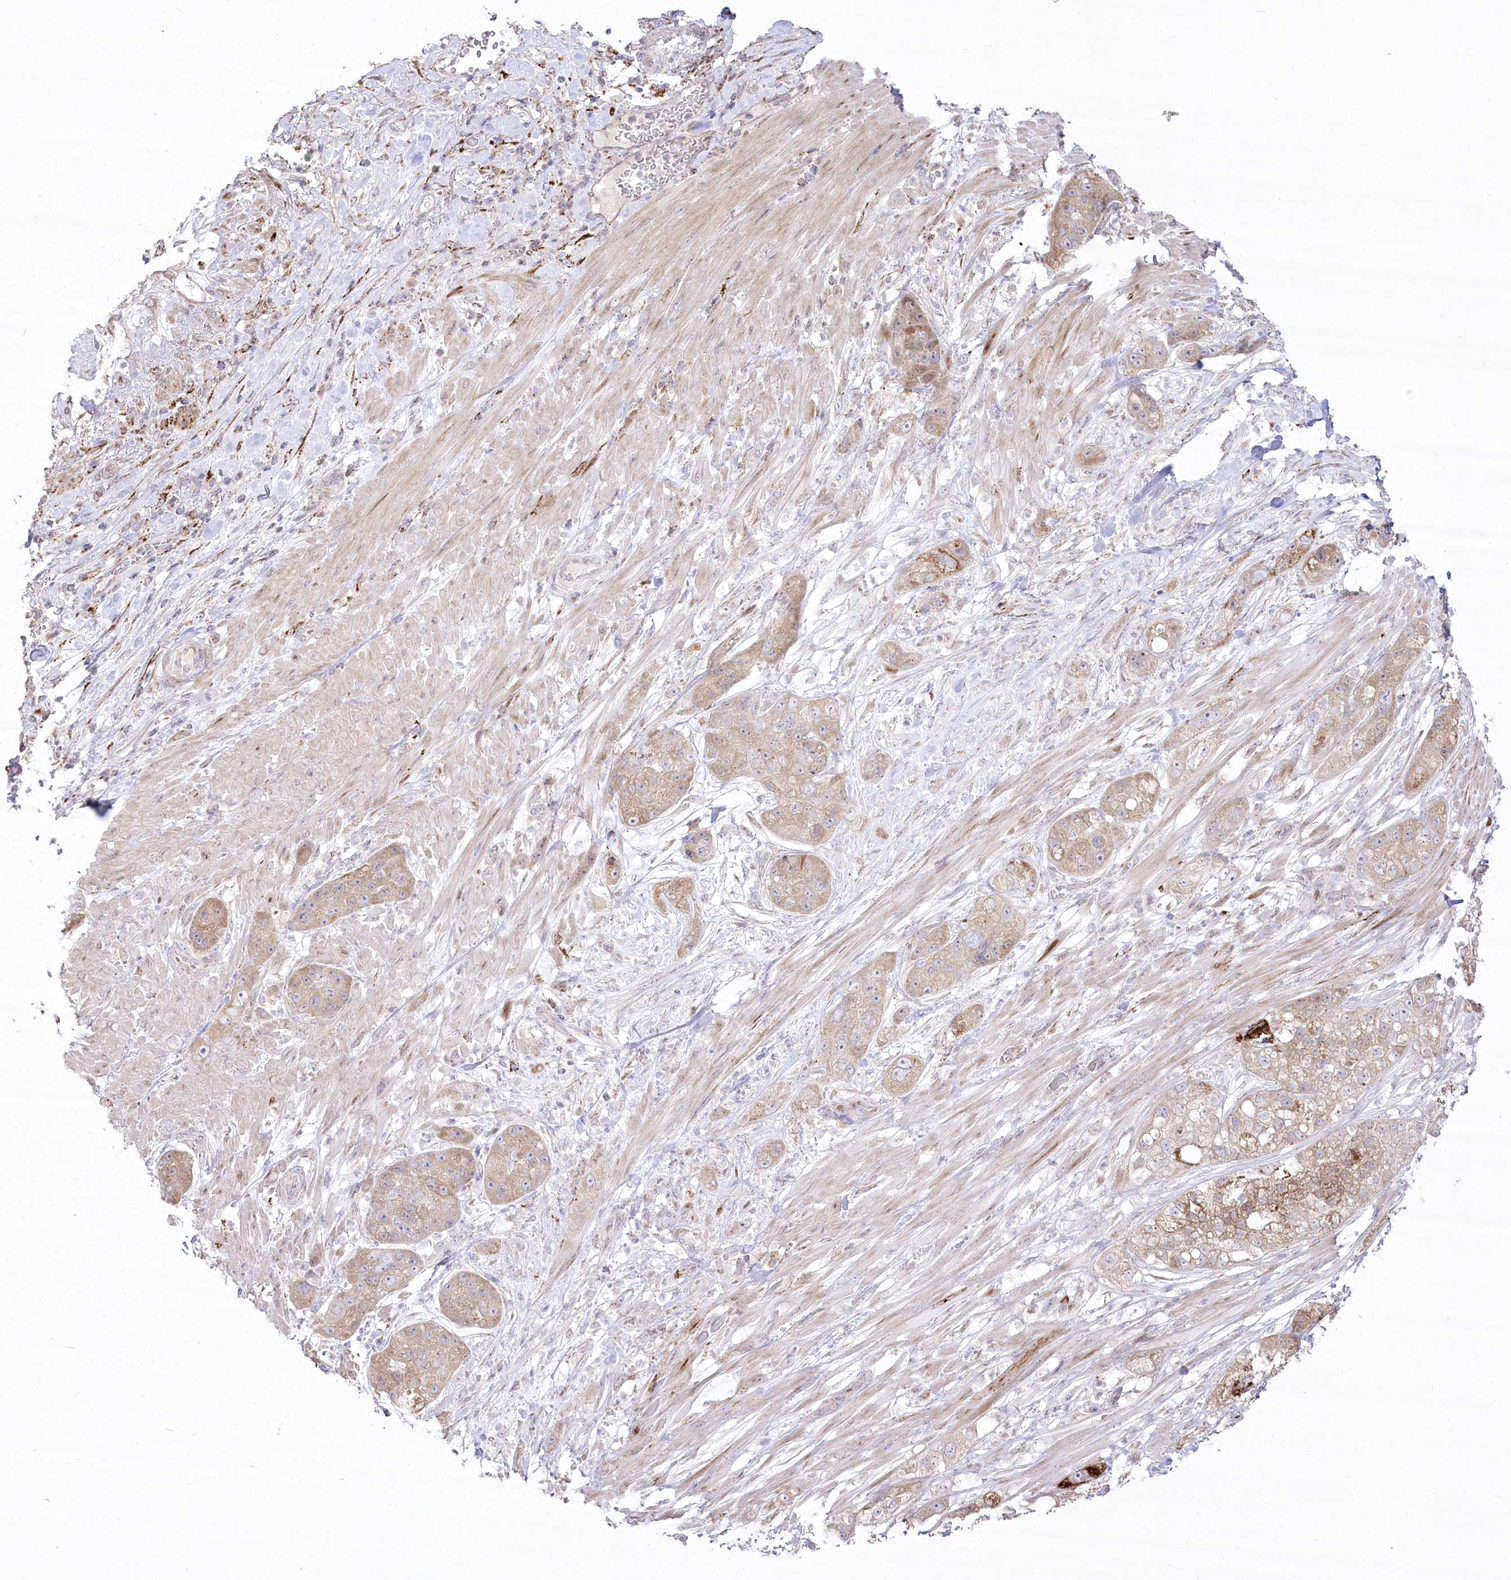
{"staining": {"intensity": "weak", "quantity": ">75%", "location": "cytoplasmic/membranous"}, "tissue": "pancreatic cancer", "cell_type": "Tumor cells", "image_type": "cancer", "snomed": [{"axis": "morphology", "description": "Adenocarcinoma, NOS"}, {"axis": "topography", "description": "Pancreas"}], "caption": "Adenocarcinoma (pancreatic) was stained to show a protein in brown. There is low levels of weak cytoplasmic/membranous staining in about >75% of tumor cells. The staining was performed using DAB, with brown indicating positive protein expression. Nuclei are stained blue with hematoxylin.", "gene": "CEP164", "patient": {"sex": "female", "age": 78}}